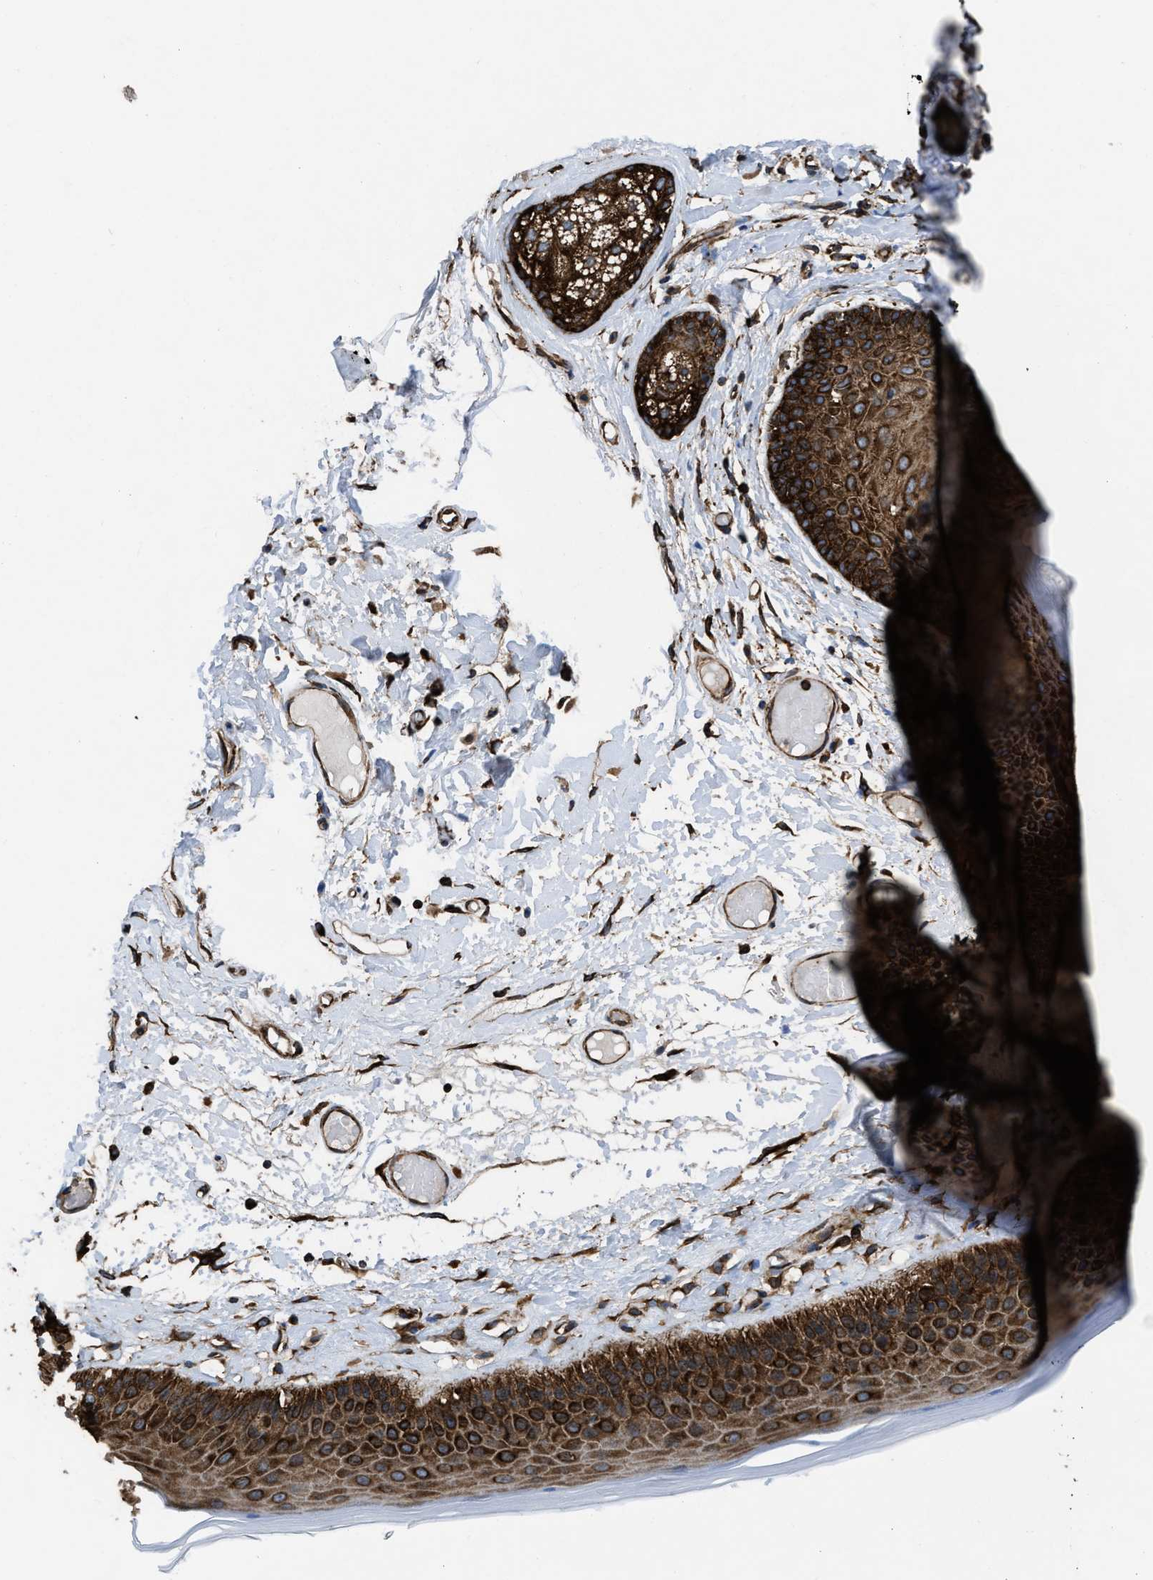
{"staining": {"intensity": "strong", "quantity": ">75%", "location": "cytoplasmic/membranous"}, "tissue": "skin", "cell_type": "Epidermal cells", "image_type": "normal", "snomed": [{"axis": "morphology", "description": "Normal tissue, NOS"}, {"axis": "topography", "description": "Vulva"}], "caption": "DAB (3,3'-diaminobenzidine) immunohistochemical staining of normal skin displays strong cytoplasmic/membranous protein staining in about >75% of epidermal cells.", "gene": "CAPRIN1", "patient": {"sex": "female", "age": 73}}